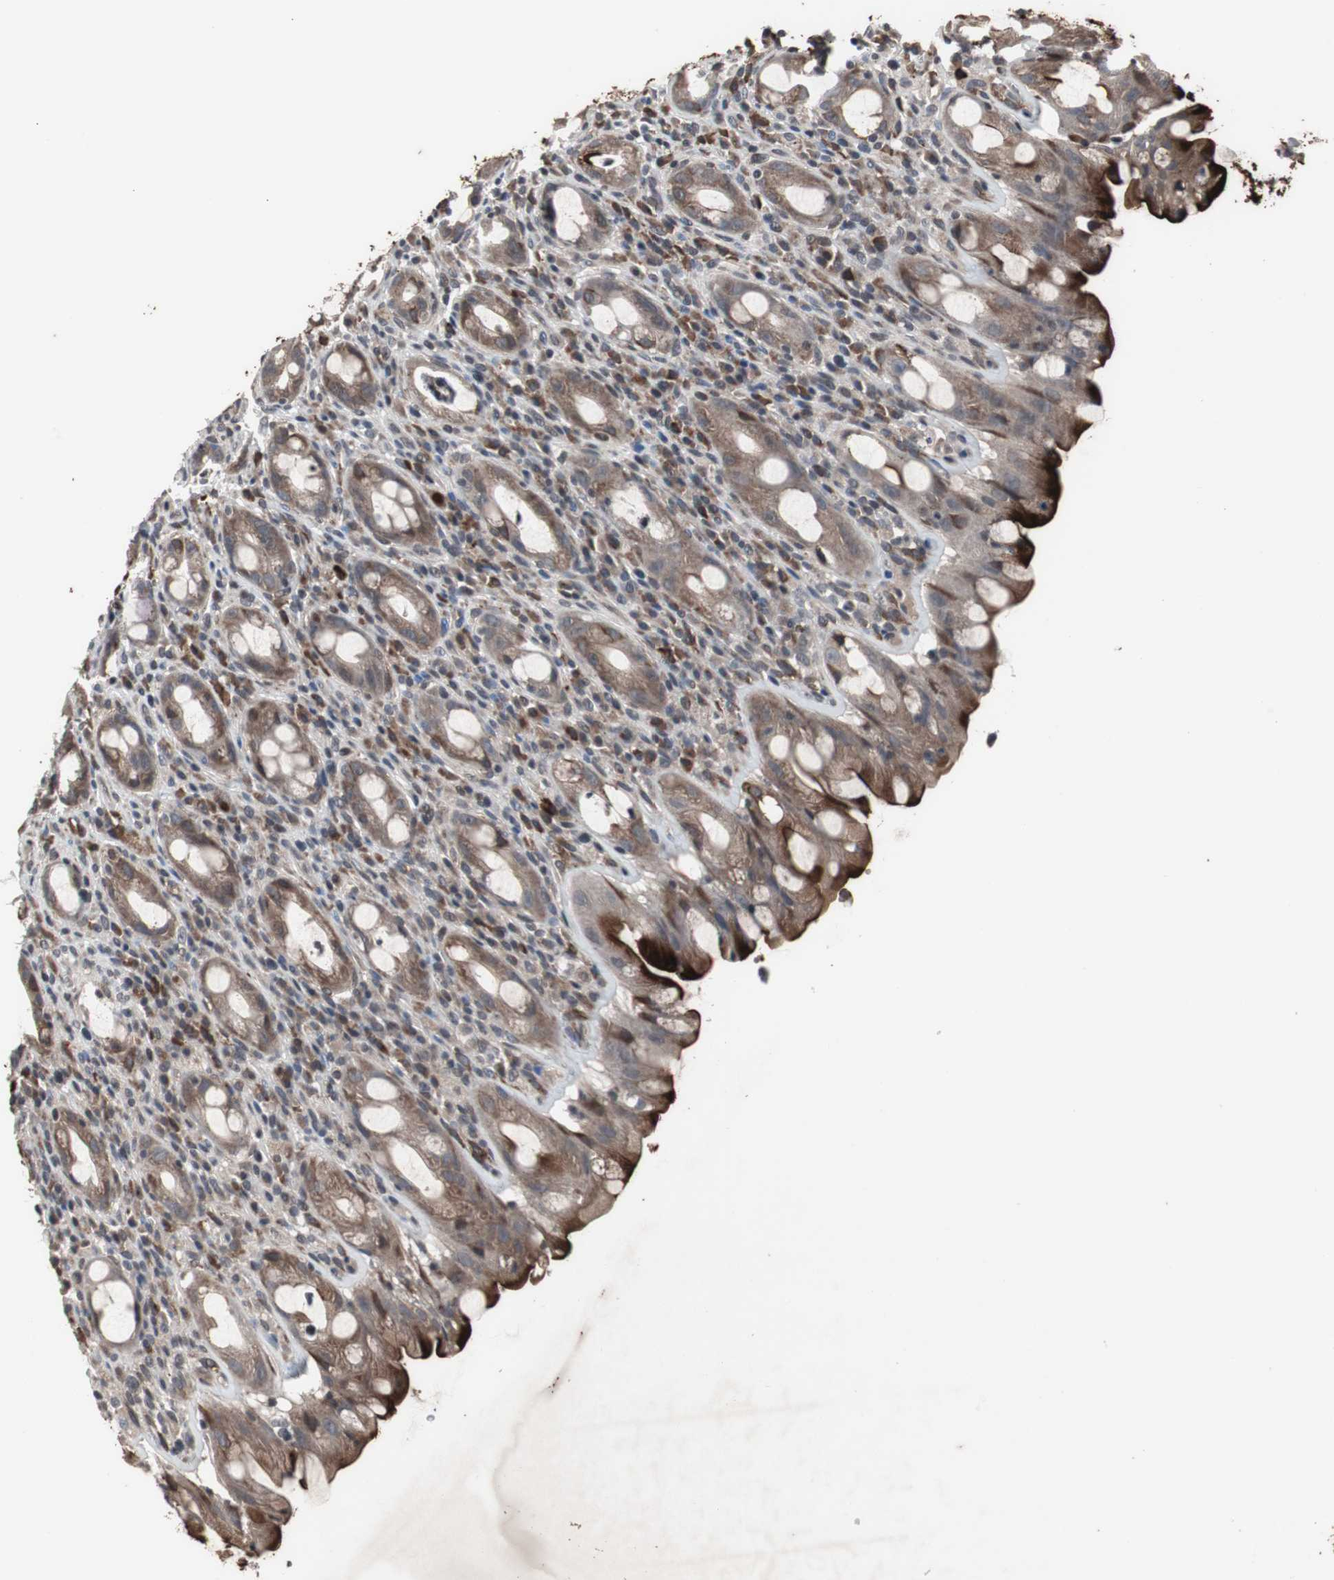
{"staining": {"intensity": "strong", "quantity": ">75%", "location": "cytoplasmic/membranous"}, "tissue": "rectum", "cell_type": "Glandular cells", "image_type": "normal", "snomed": [{"axis": "morphology", "description": "Normal tissue, NOS"}, {"axis": "topography", "description": "Rectum"}], "caption": "Brown immunohistochemical staining in benign rectum displays strong cytoplasmic/membranous staining in about >75% of glandular cells.", "gene": "CRADD", "patient": {"sex": "male", "age": 44}}